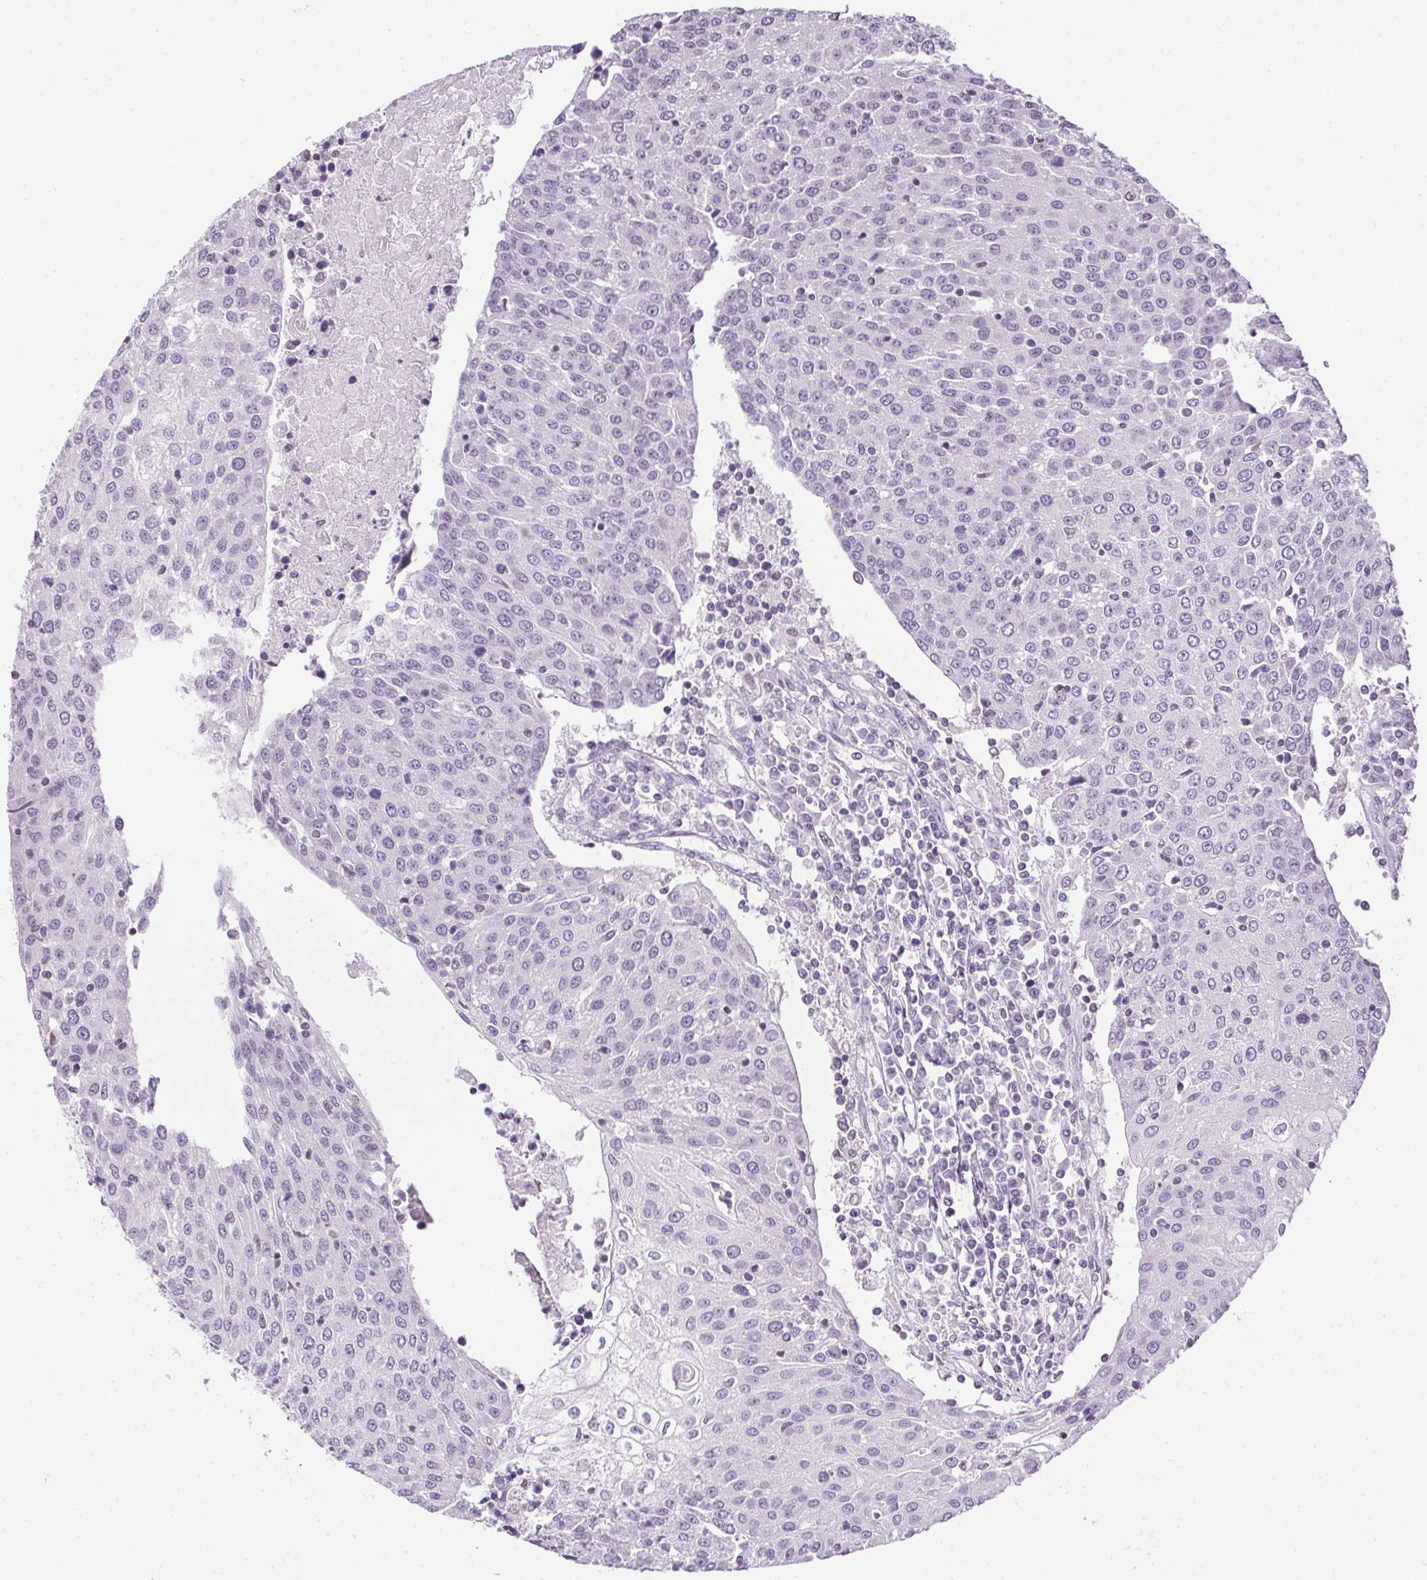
{"staining": {"intensity": "negative", "quantity": "none", "location": "none"}, "tissue": "urothelial cancer", "cell_type": "Tumor cells", "image_type": "cancer", "snomed": [{"axis": "morphology", "description": "Urothelial carcinoma, High grade"}, {"axis": "topography", "description": "Urinary bladder"}], "caption": "High power microscopy histopathology image of an immunohistochemistry histopathology image of urothelial cancer, revealing no significant staining in tumor cells.", "gene": "PRL", "patient": {"sex": "female", "age": 85}}